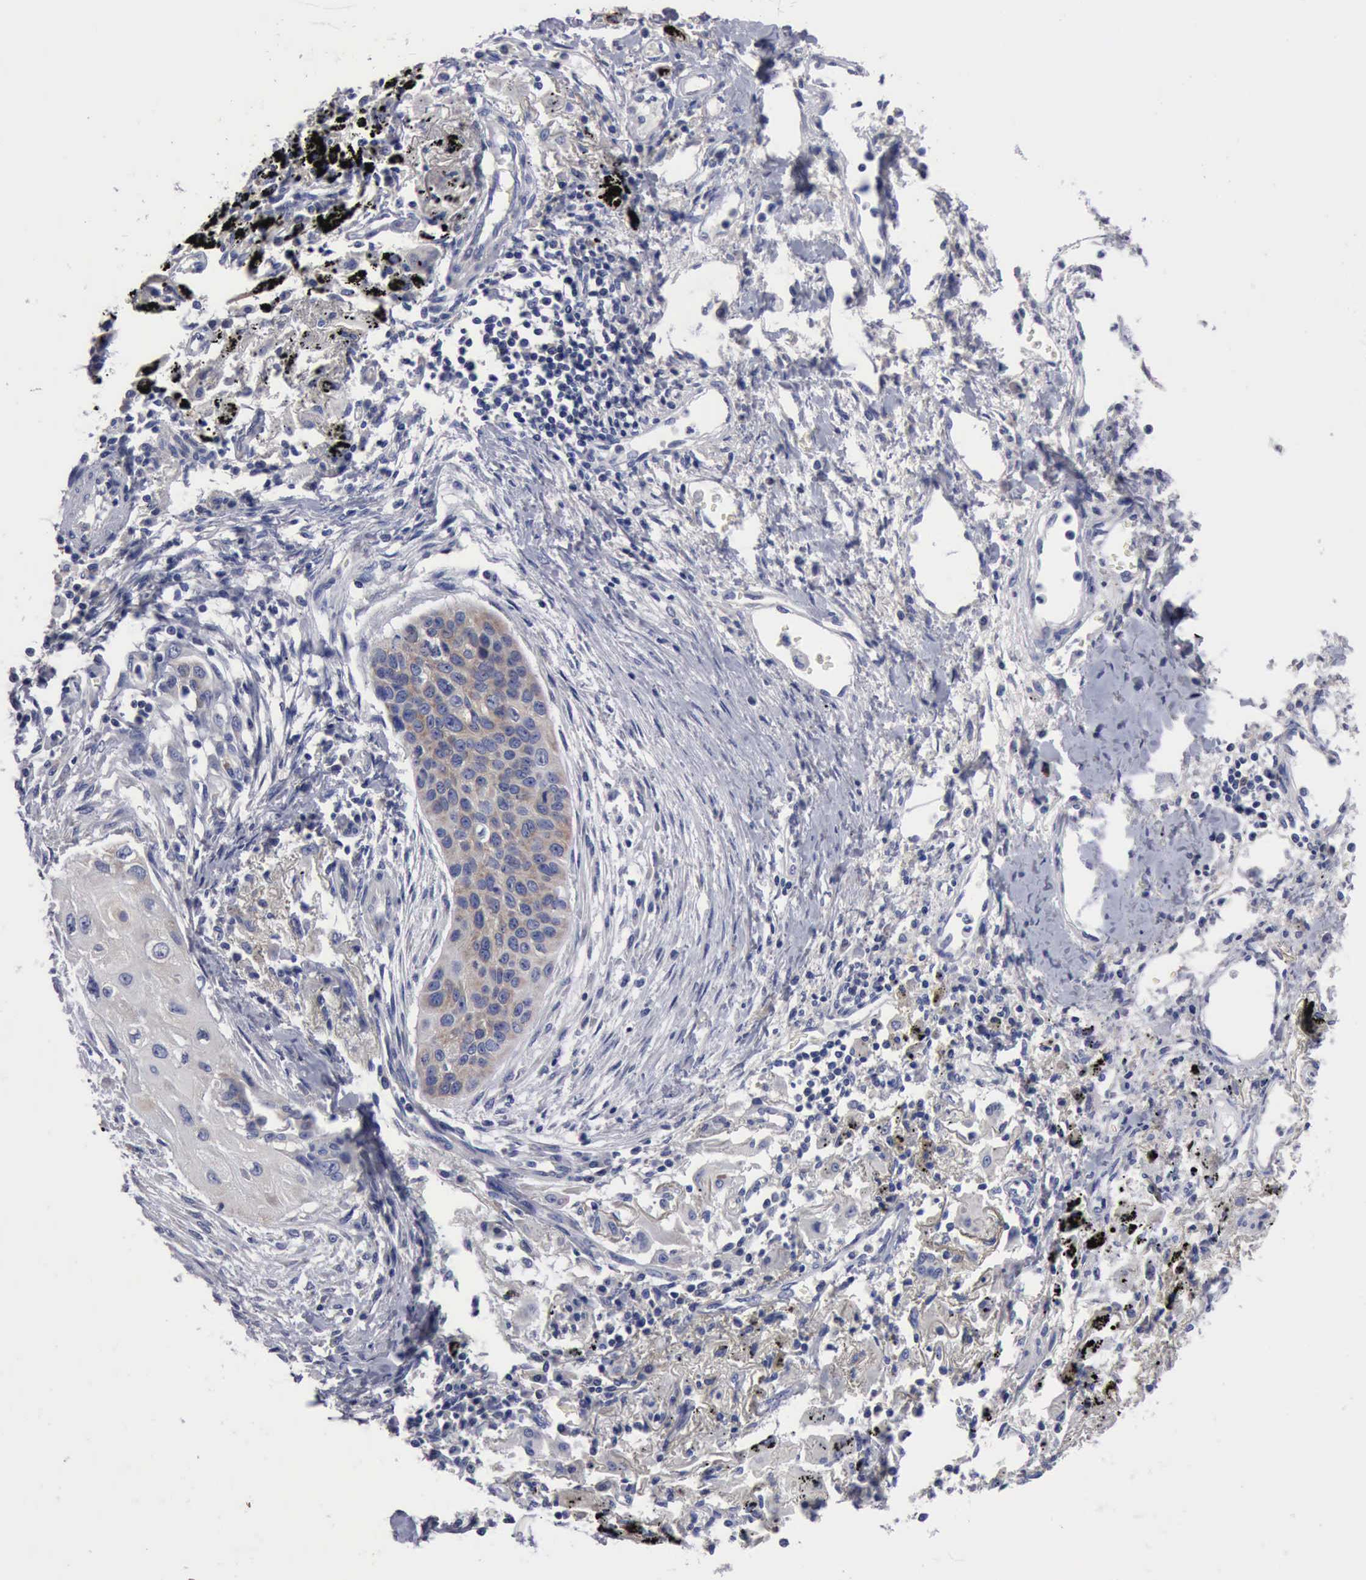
{"staining": {"intensity": "weak", "quantity": "25%-75%", "location": "cytoplasmic/membranous"}, "tissue": "lung cancer", "cell_type": "Tumor cells", "image_type": "cancer", "snomed": [{"axis": "morphology", "description": "Squamous cell carcinoma, NOS"}, {"axis": "topography", "description": "Lung"}], "caption": "IHC histopathology image of neoplastic tissue: human lung cancer stained using immunohistochemistry (IHC) shows low levels of weak protein expression localized specifically in the cytoplasmic/membranous of tumor cells, appearing as a cytoplasmic/membranous brown color.", "gene": "TXLNG", "patient": {"sex": "male", "age": 71}}